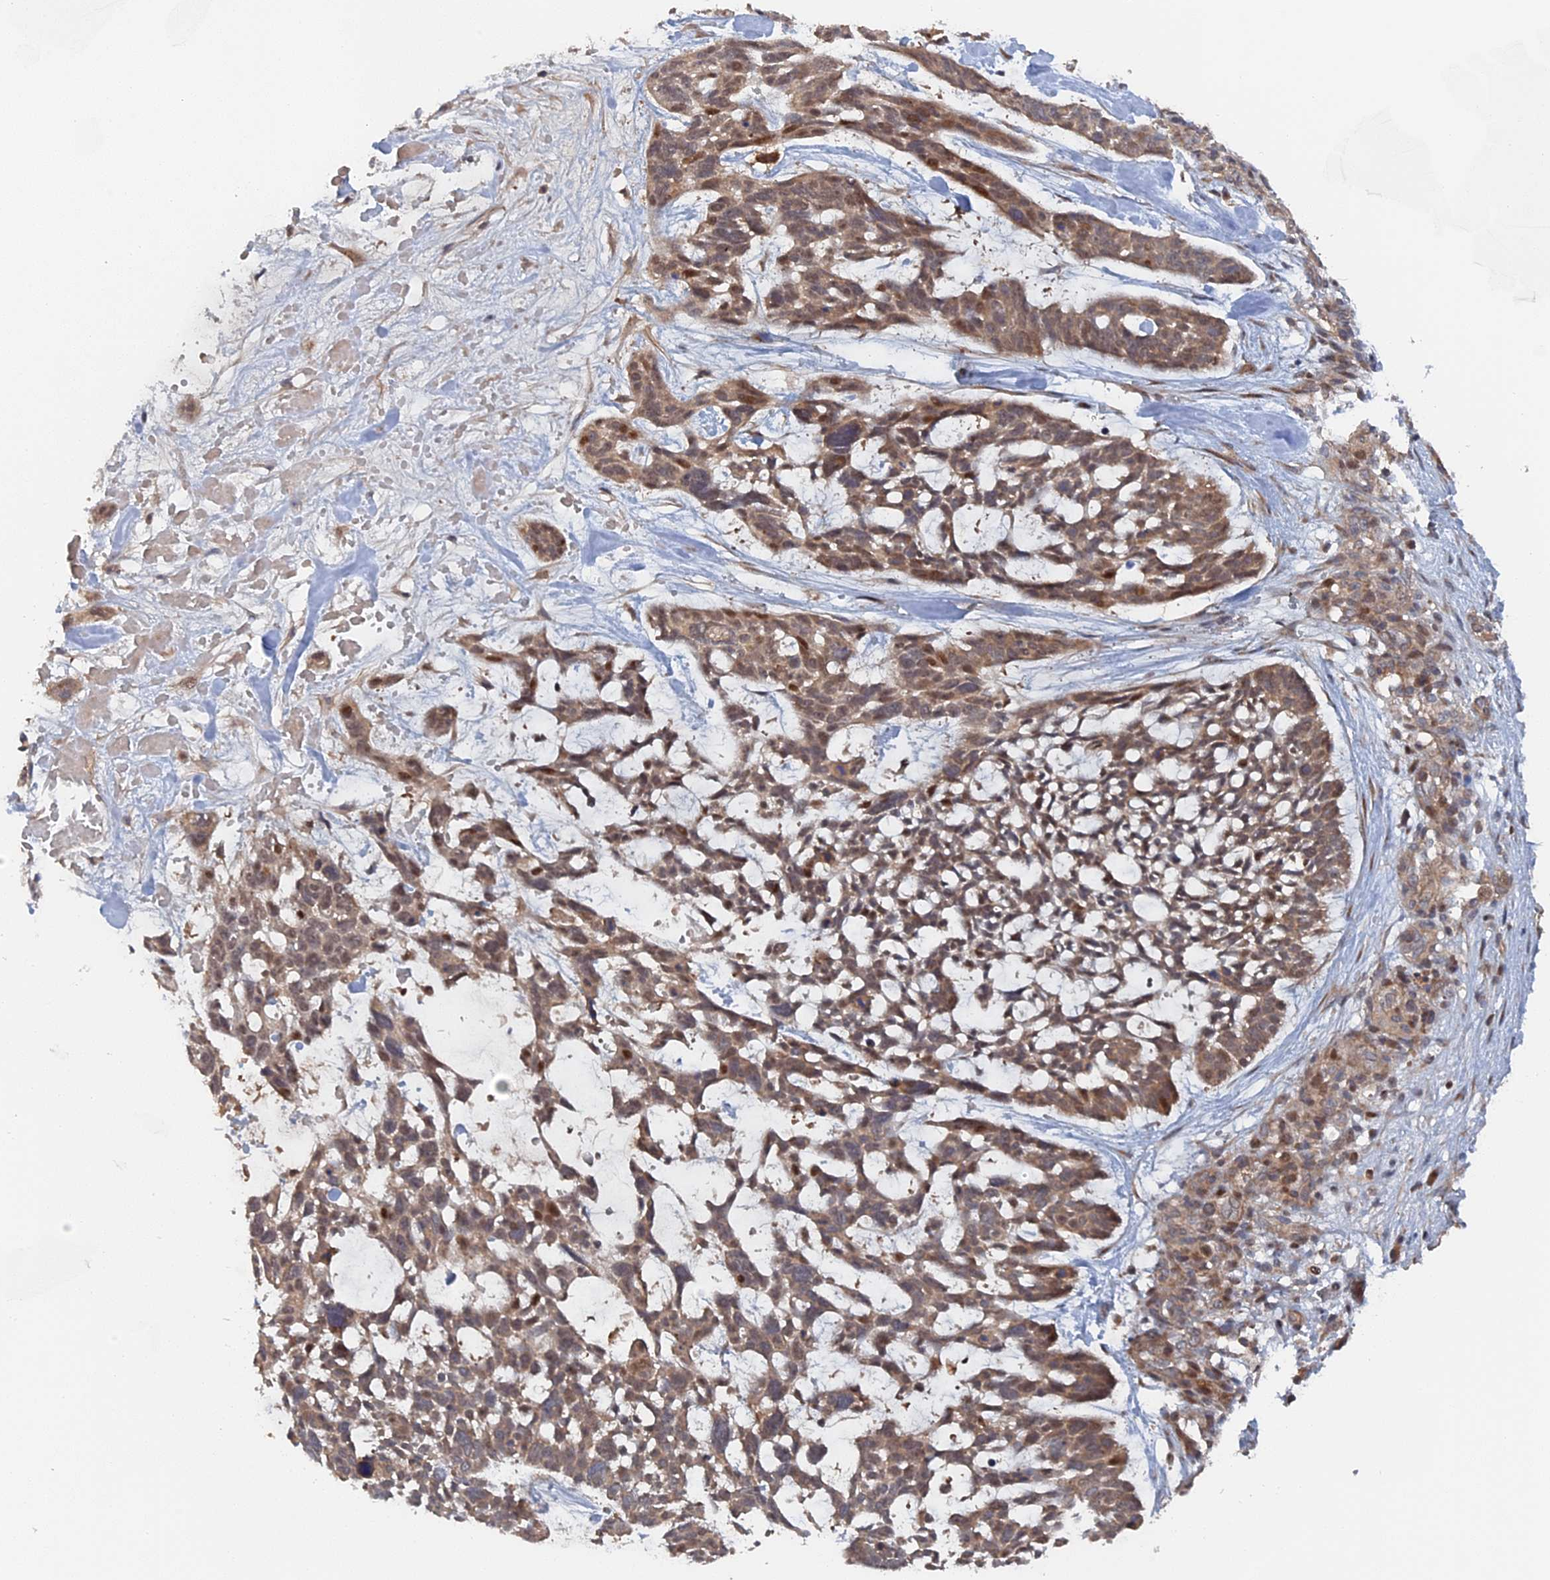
{"staining": {"intensity": "weak", "quantity": ">75%", "location": "cytoplasmic/membranous,nuclear"}, "tissue": "skin cancer", "cell_type": "Tumor cells", "image_type": "cancer", "snomed": [{"axis": "morphology", "description": "Basal cell carcinoma"}, {"axis": "topography", "description": "Skin"}], "caption": "Immunohistochemistry micrograph of neoplastic tissue: human skin basal cell carcinoma stained using immunohistochemistry (IHC) shows low levels of weak protein expression localized specifically in the cytoplasmic/membranous and nuclear of tumor cells, appearing as a cytoplasmic/membranous and nuclear brown color.", "gene": "ELOVL6", "patient": {"sex": "male", "age": 88}}